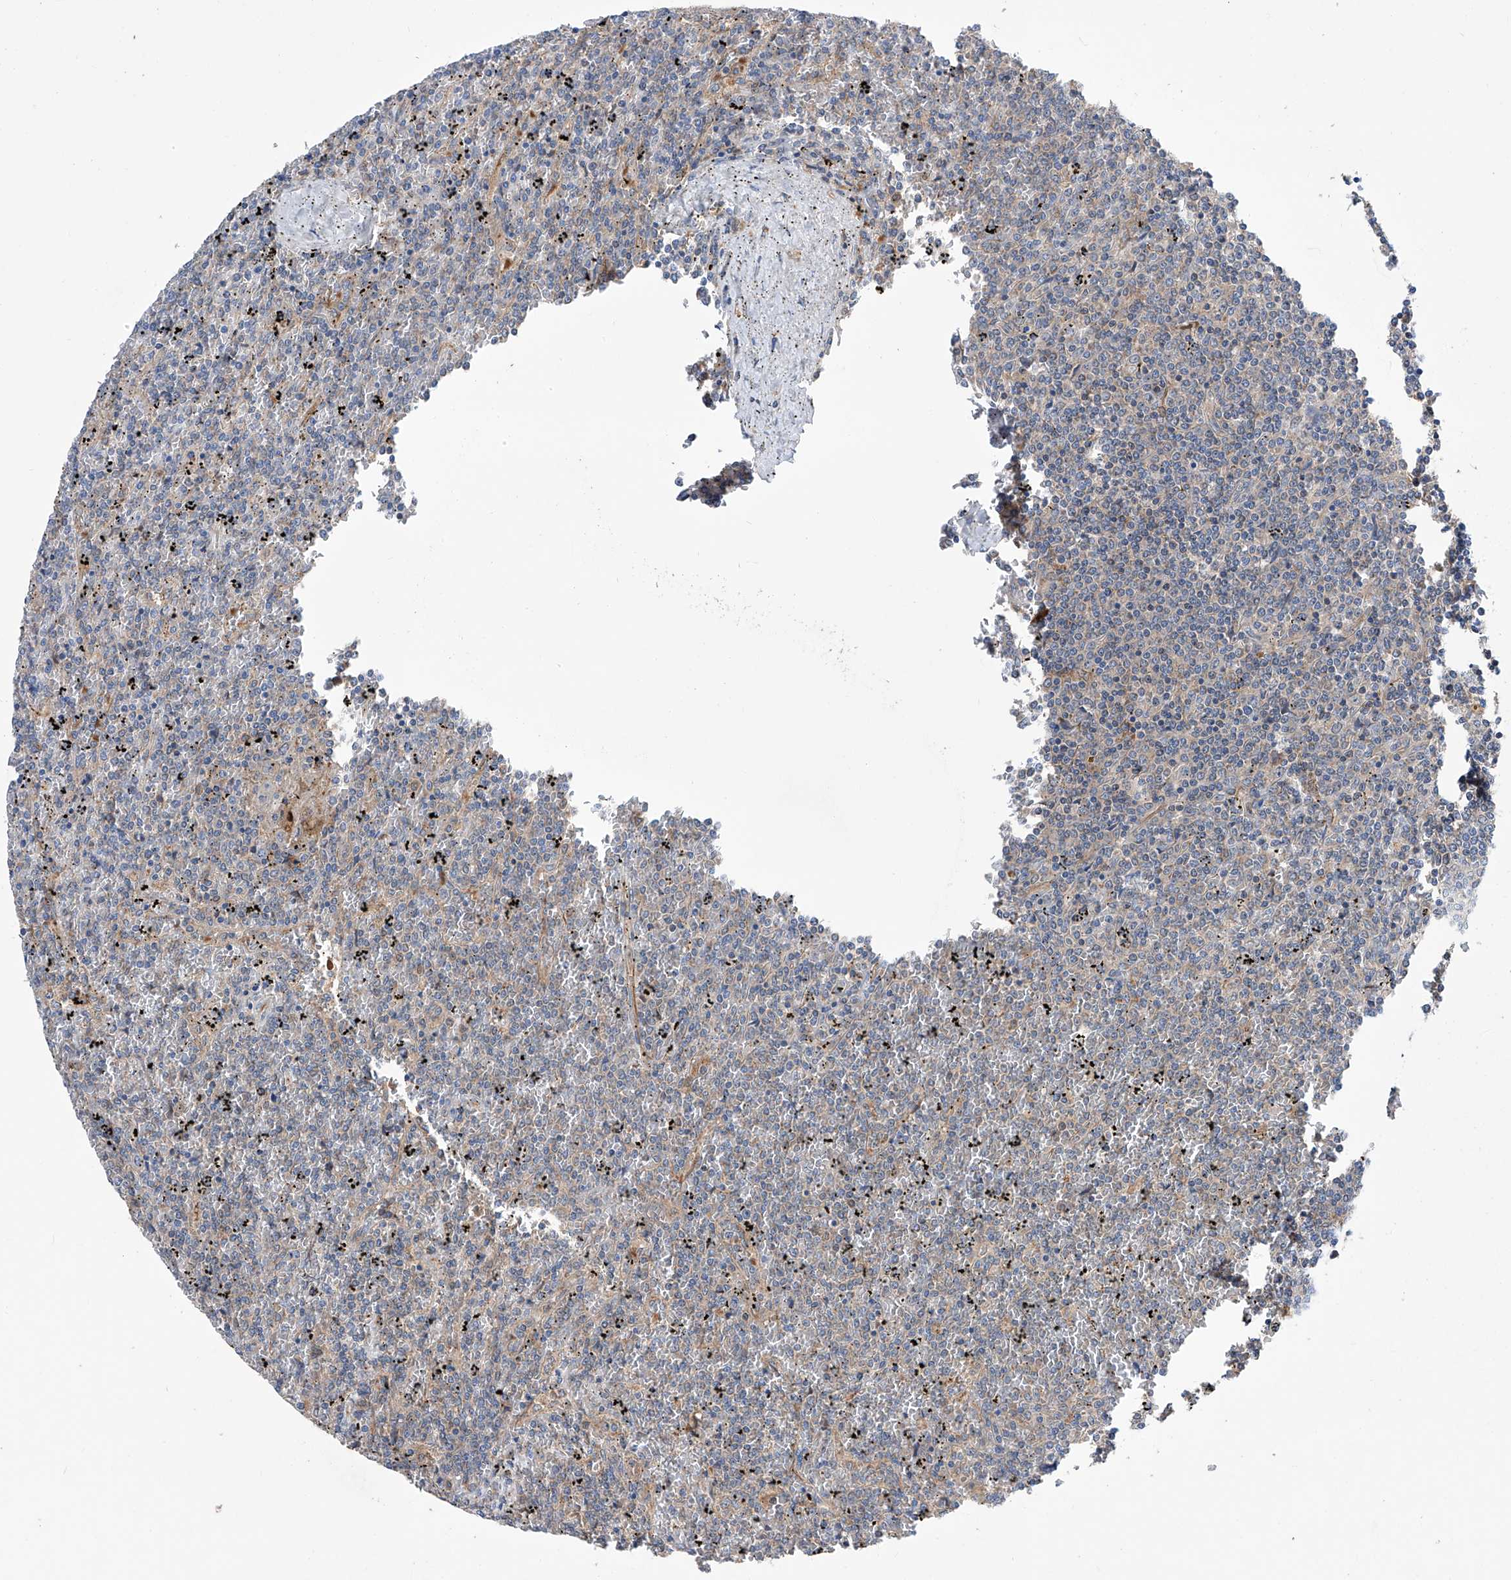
{"staining": {"intensity": "weak", "quantity": "<25%", "location": "cytoplasmic/membranous"}, "tissue": "lymphoma", "cell_type": "Tumor cells", "image_type": "cancer", "snomed": [{"axis": "morphology", "description": "Malignant lymphoma, non-Hodgkin's type, Low grade"}, {"axis": "topography", "description": "Spleen"}], "caption": "Immunohistochemistry of lymphoma displays no staining in tumor cells.", "gene": "SPATA20", "patient": {"sex": "female", "age": 19}}